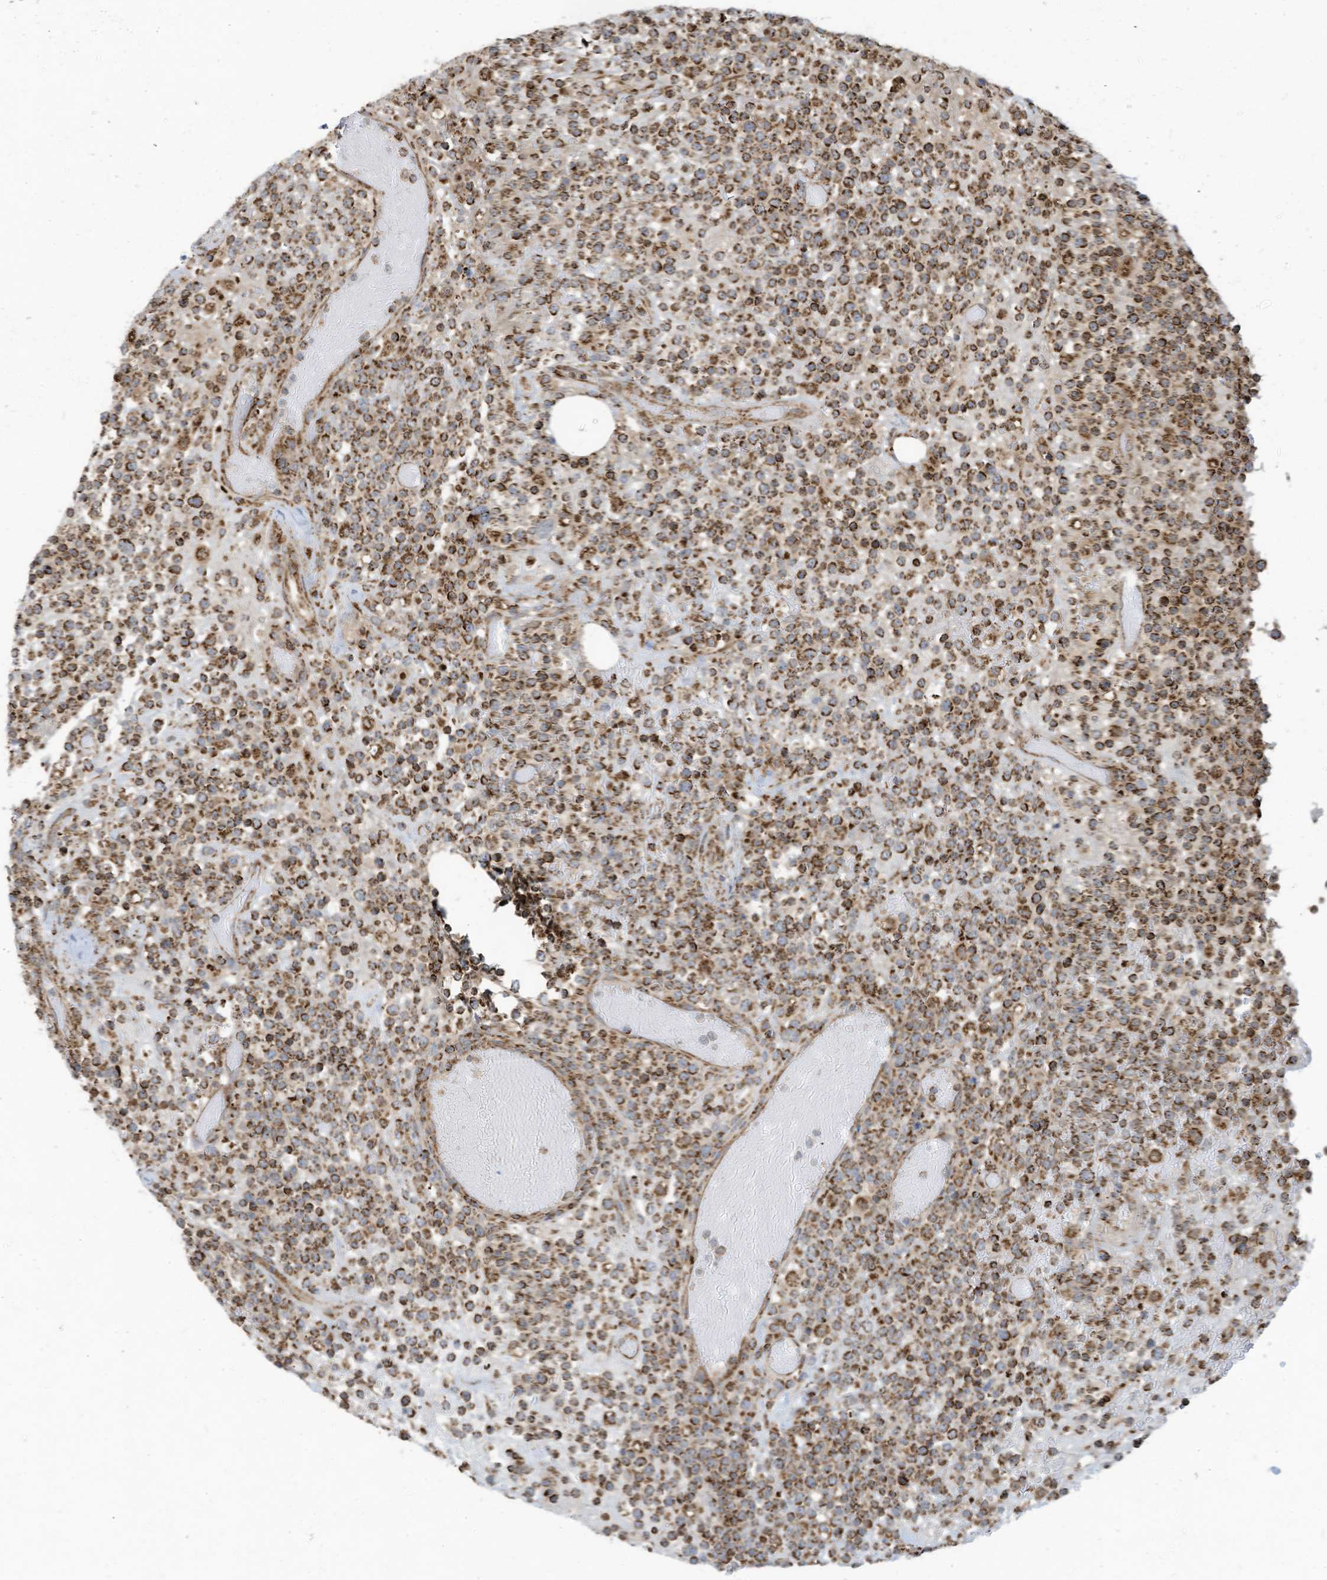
{"staining": {"intensity": "moderate", "quantity": ">75%", "location": "cytoplasmic/membranous"}, "tissue": "lymphoma", "cell_type": "Tumor cells", "image_type": "cancer", "snomed": [{"axis": "morphology", "description": "Malignant lymphoma, non-Hodgkin's type, High grade"}, {"axis": "topography", "description": "Colon"}], "caption": "Moderate cytoplasmic/membranous positivity is identified in approximately >75% of tumor cells in lymphoma. (Stains: DAB (3,3'-diaminobenzidine) in brown, nuclei in blue, Microscopy: brightfield microscopy at high magnification).", "gene": "COX10", "patient": {"sex": "female", "age": 53}}